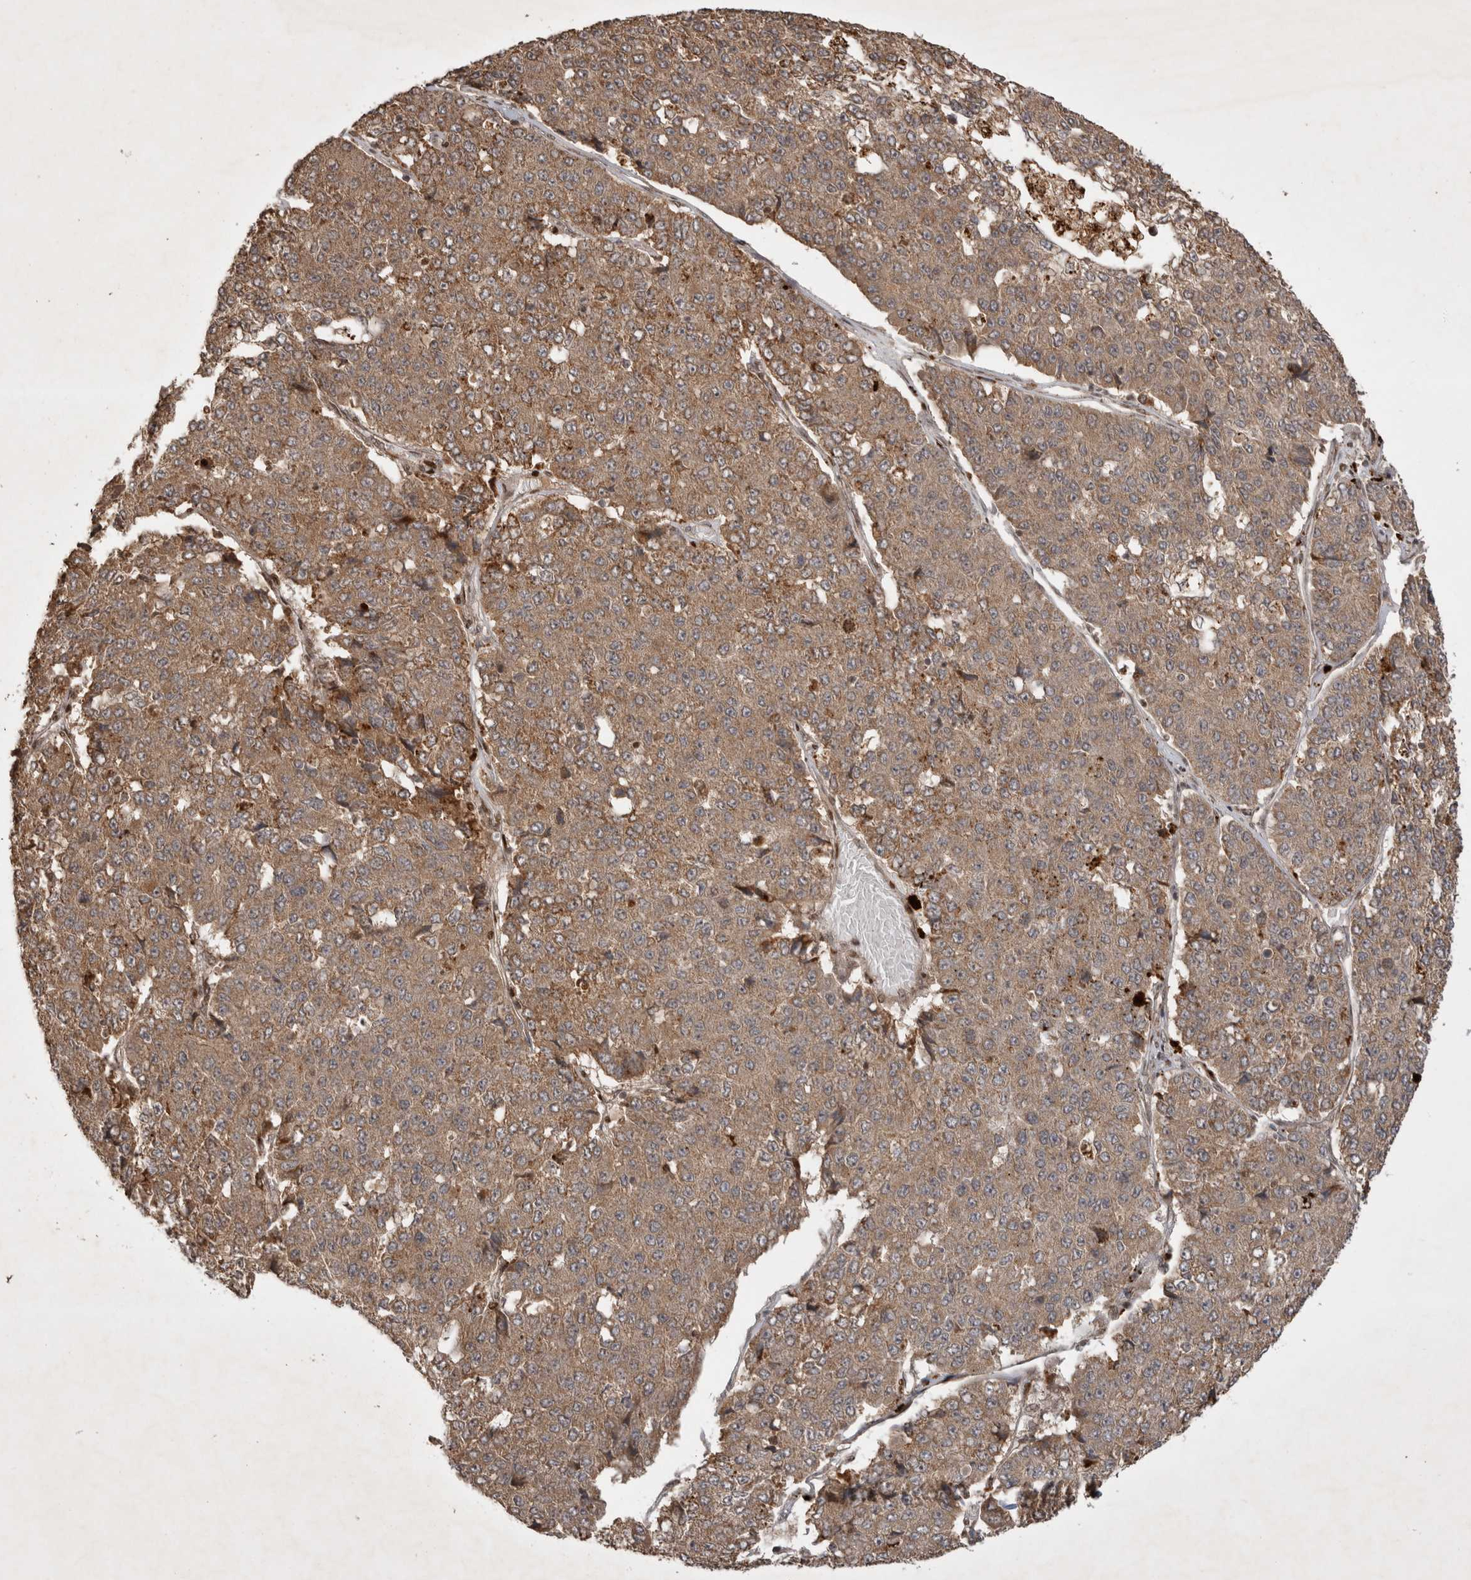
{"staining": {"intensity": "moderate", "quantity": ">75%", "location": "cytoplasmic/membranous"}, "tissue": "pancreatic cancer", "cell_type": "Tumor cells", "image_type": "cancer", "snomed": [{"axis": "morphology", "description": "Adenocarcinoma, NOS"}, {"axis": "topography", "description": "Pancreas"}], "caption": "Adenocarcinoma (pancreatic) tissue exhibits moderate cytoplasmic/membranous positivity in approximately >75% of tumor cells, visualized by immunohistochemistry.", "gene": "FAM221A", "patient": {"sex": "male", "age": 50}}